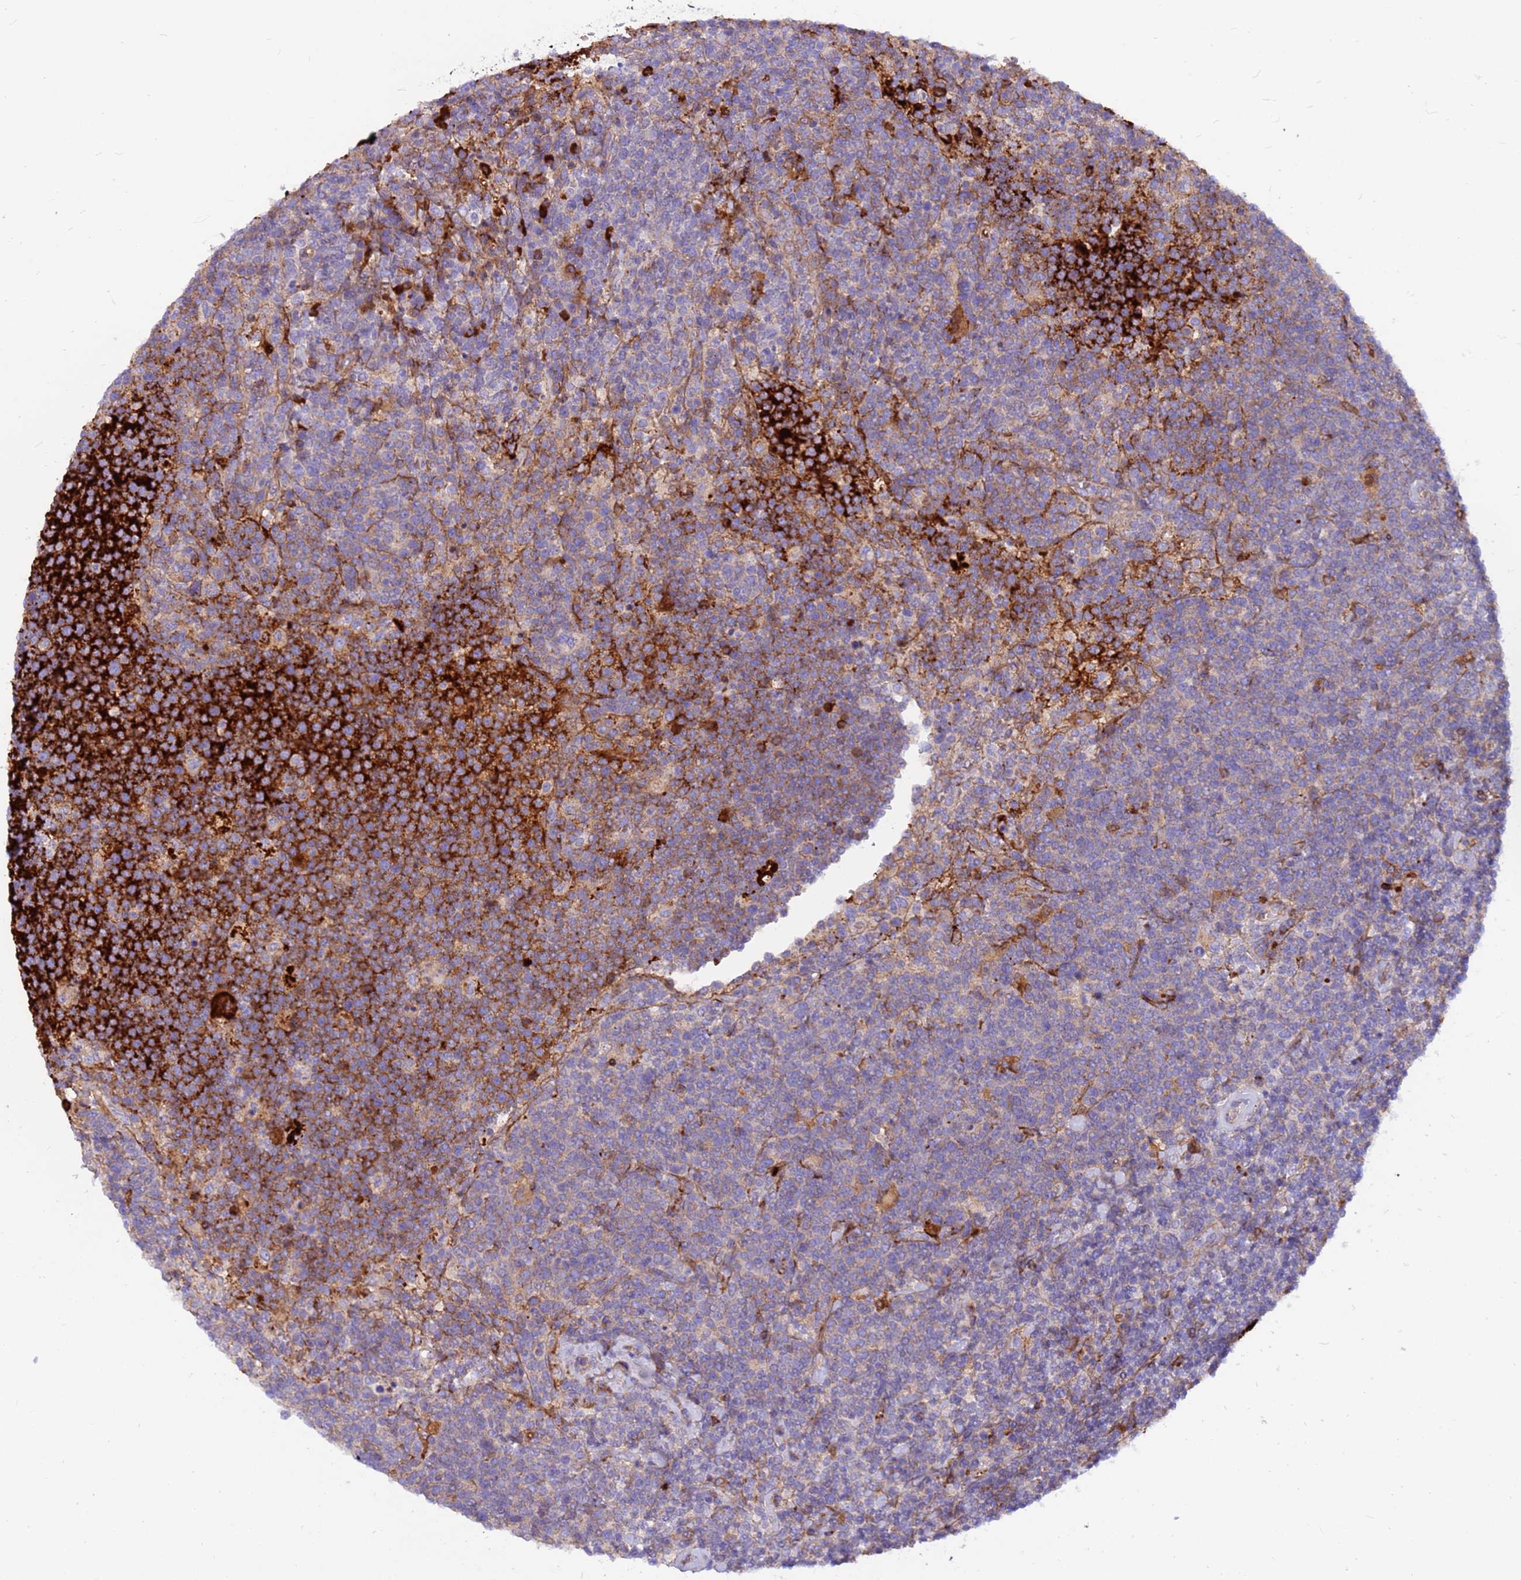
{"staining": {"intensity": "strong", "quantity": "<25%", "location": "cytoplasmic/membranous"}, "tissue": "lymphoma", "cell_type": "Tumor cells", "image_type": "cancer", "snomed": [{"axis": "morphology", "description": "Malignant lymphoma, non-Hodgkin's type, High grade"}, {"axis": "topography", "description": "Lymph node"}], "caption": "IHC of lymphoma reveals medium levels of strong cytoplasmic/membranous positivity in approximately <25% of tumor cells.", "gene": "CRHBP", "patient": {"sex": "male", "age": 61}}